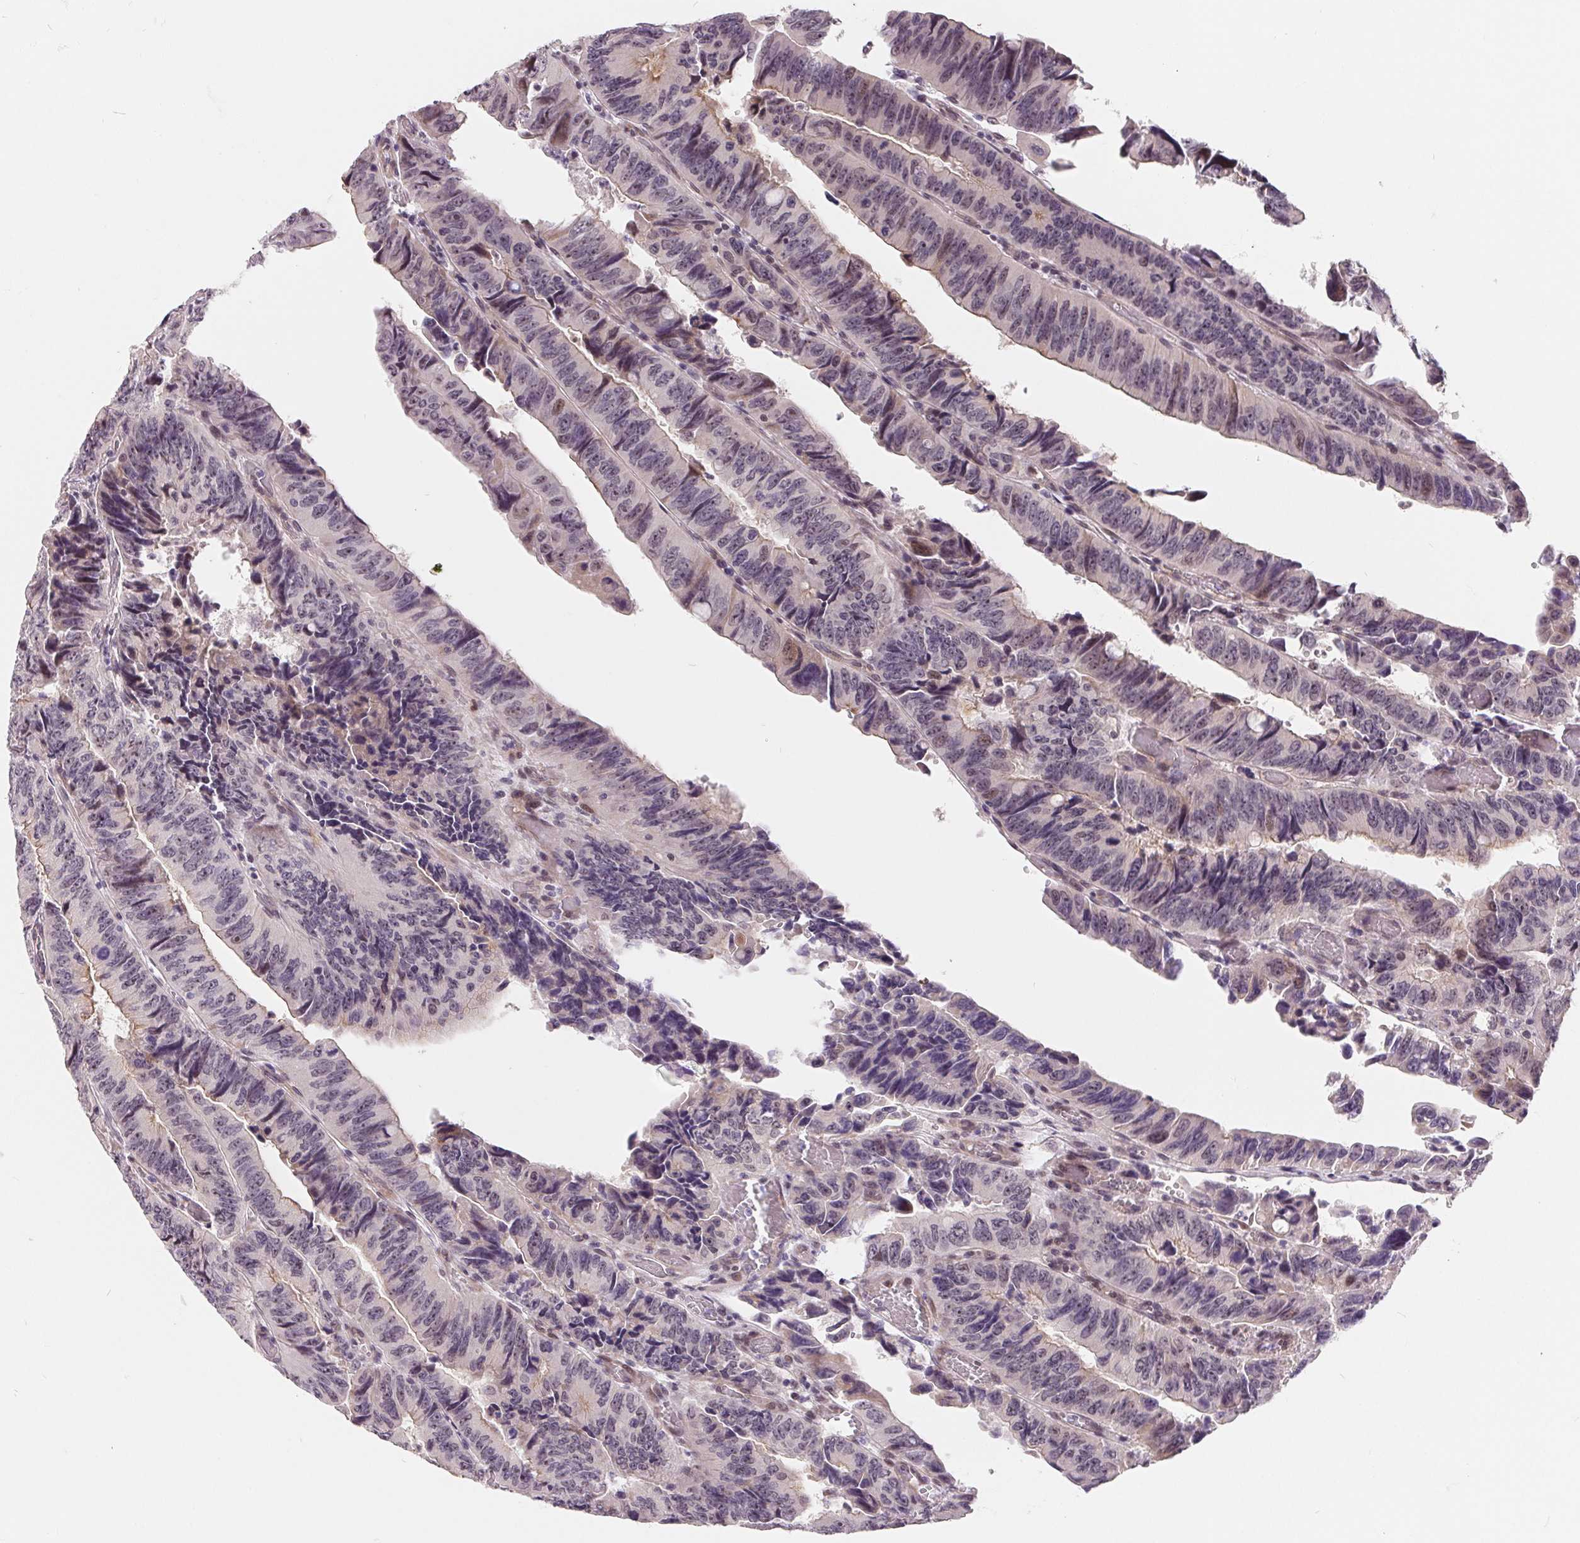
{"staining": {"intensity": "moderate", "quantity": "25%-75%", "location": "nuclear"}, "tissue": "colorectal cancer", "cell_type": "Tumor cells", "image_type": "cancer", "snomed": [{"axis": "morphology", "description": "Adenocarcinoma, NOS"}, {"axis": "topography", "description": "Colon"}], "caption": "Immunohistochemistry (IHC) image of neoplastic tissue: colorectal adenocarcinoma stained using IHC reveals medium levels of moderate protein expression localized specifically in the nuclear of tumor cells, appearing as a nuclear brown color.", "gene": "NRG2", "patient": {"sex": "female", "age": 84}}